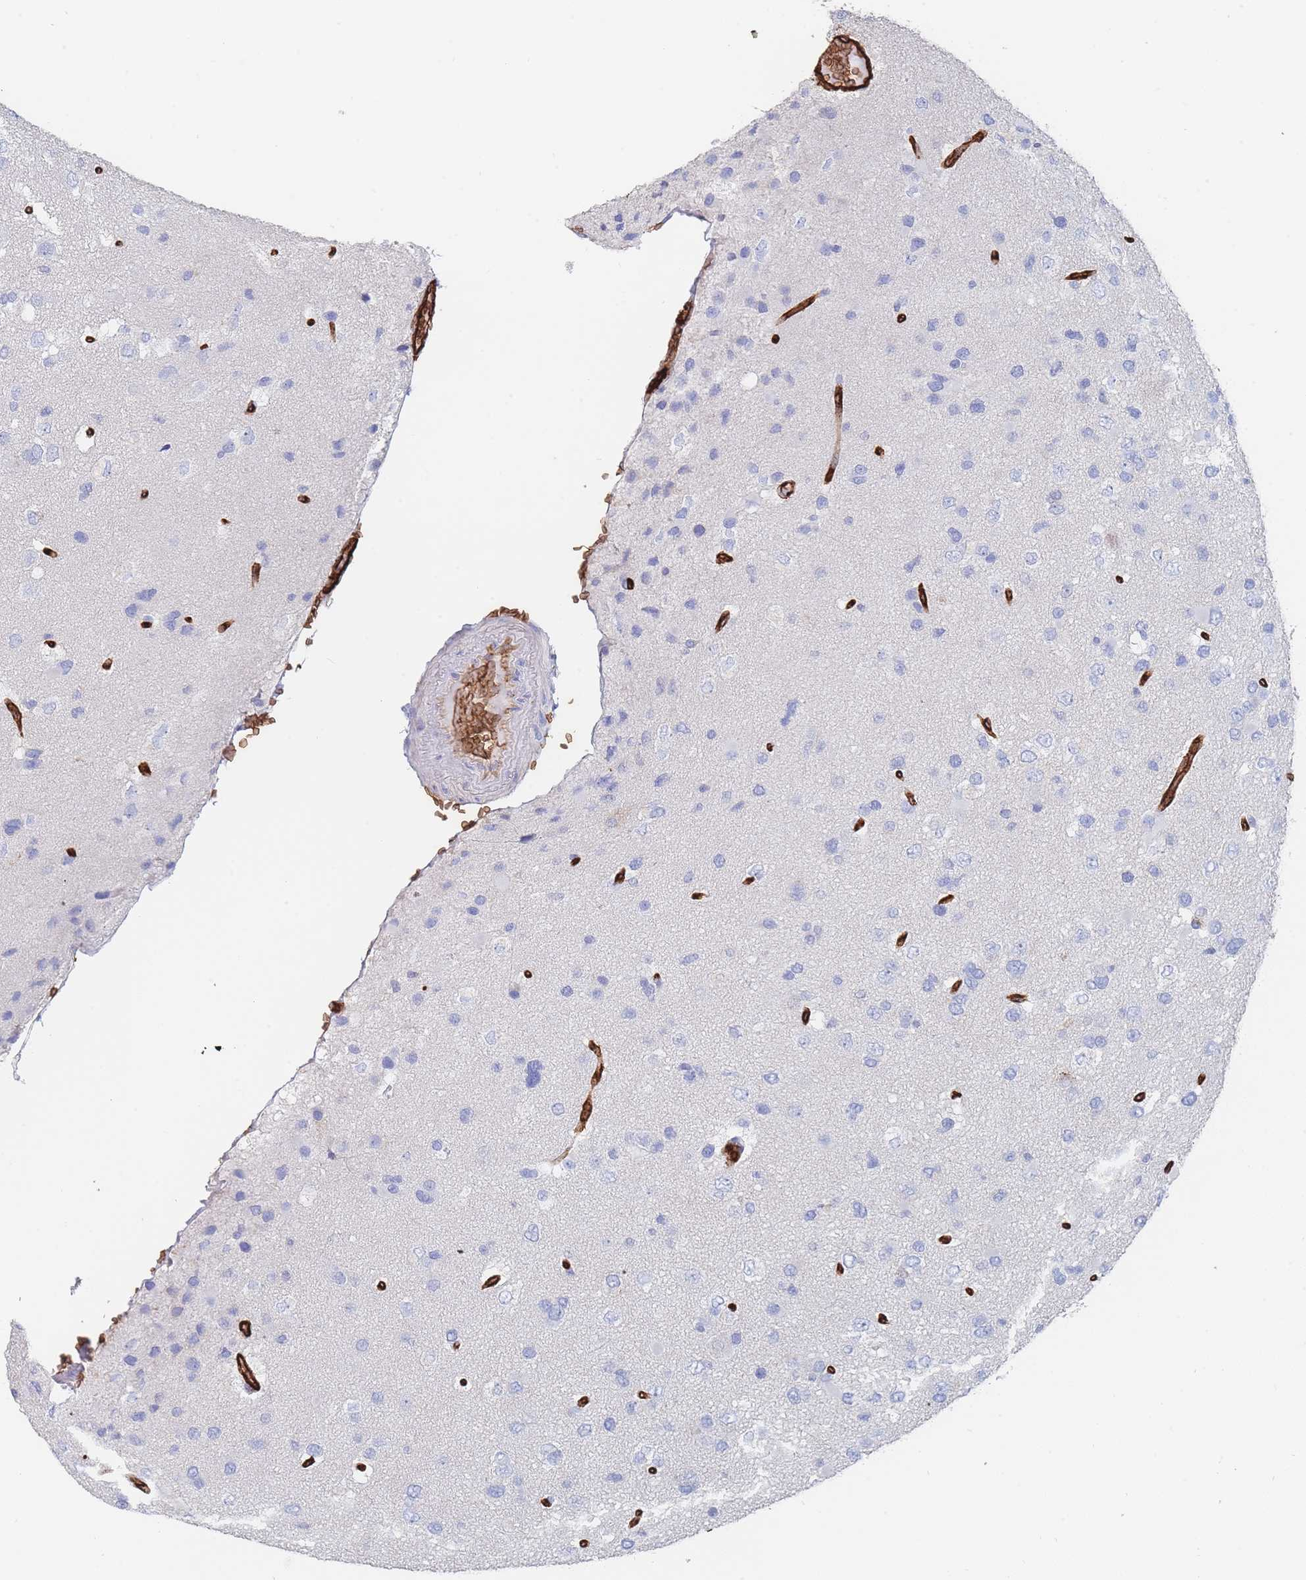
{"staining": {"intensity": "negative", "quantity": "none", "location": "none"}, "tissue": "glioma", "cell_type": "Tumor cells", "image_type": "cancer", "snomed": [{"axis": "morphology", "description": "Glioma, malignant, High grade"}, {"axis": "topography", "description": "Brain"}], "caption": "This is a histopathology image of immunohistochemistry (IHC) staining of malignant glioma (high-grade), which shows no expression in tumor cells.", "gene": "SLC2A1", "patient": {"sex": "male", "age": 53}}